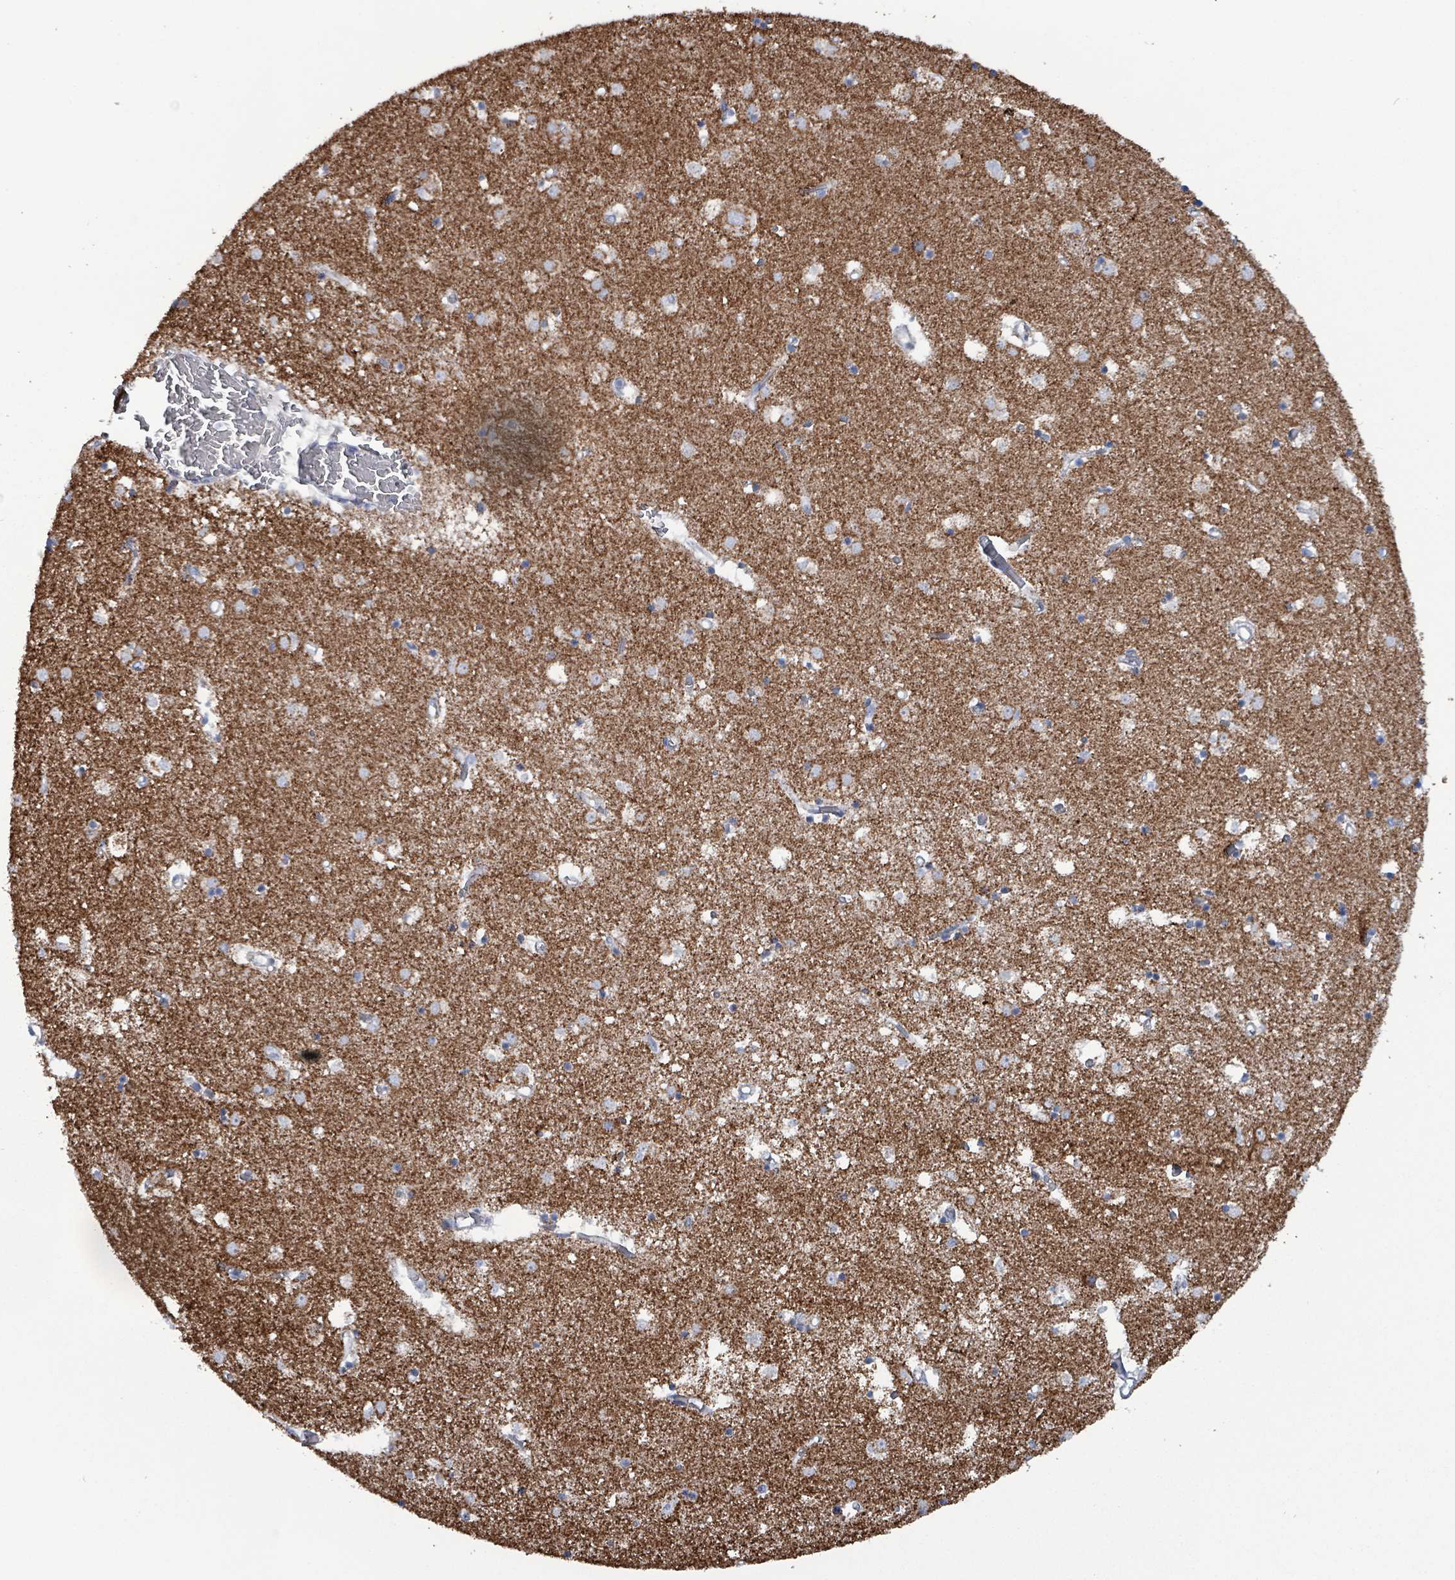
{"staining": {"intensity": "negative", "quantity": "none", "location": "none"}, "tissue": "caudate", "cell_type": "Glial cells", "image_type": "normal", "snomed": [{"axis": "morphology", "description": "Normal tissue, NOS"}, {"axis": "topography", "description": "Lateral ventricle wall"}], "caption": "Glial cells show no significant protein positivity in benign caudate. The staining was performed using DAB to visualize the protein expression in brown, while the nuclei were stained in blue with hematoxylin (Magnification: 20x).", "gene": "IDH3B", "patient": {"sex": "male", "age": 70}}